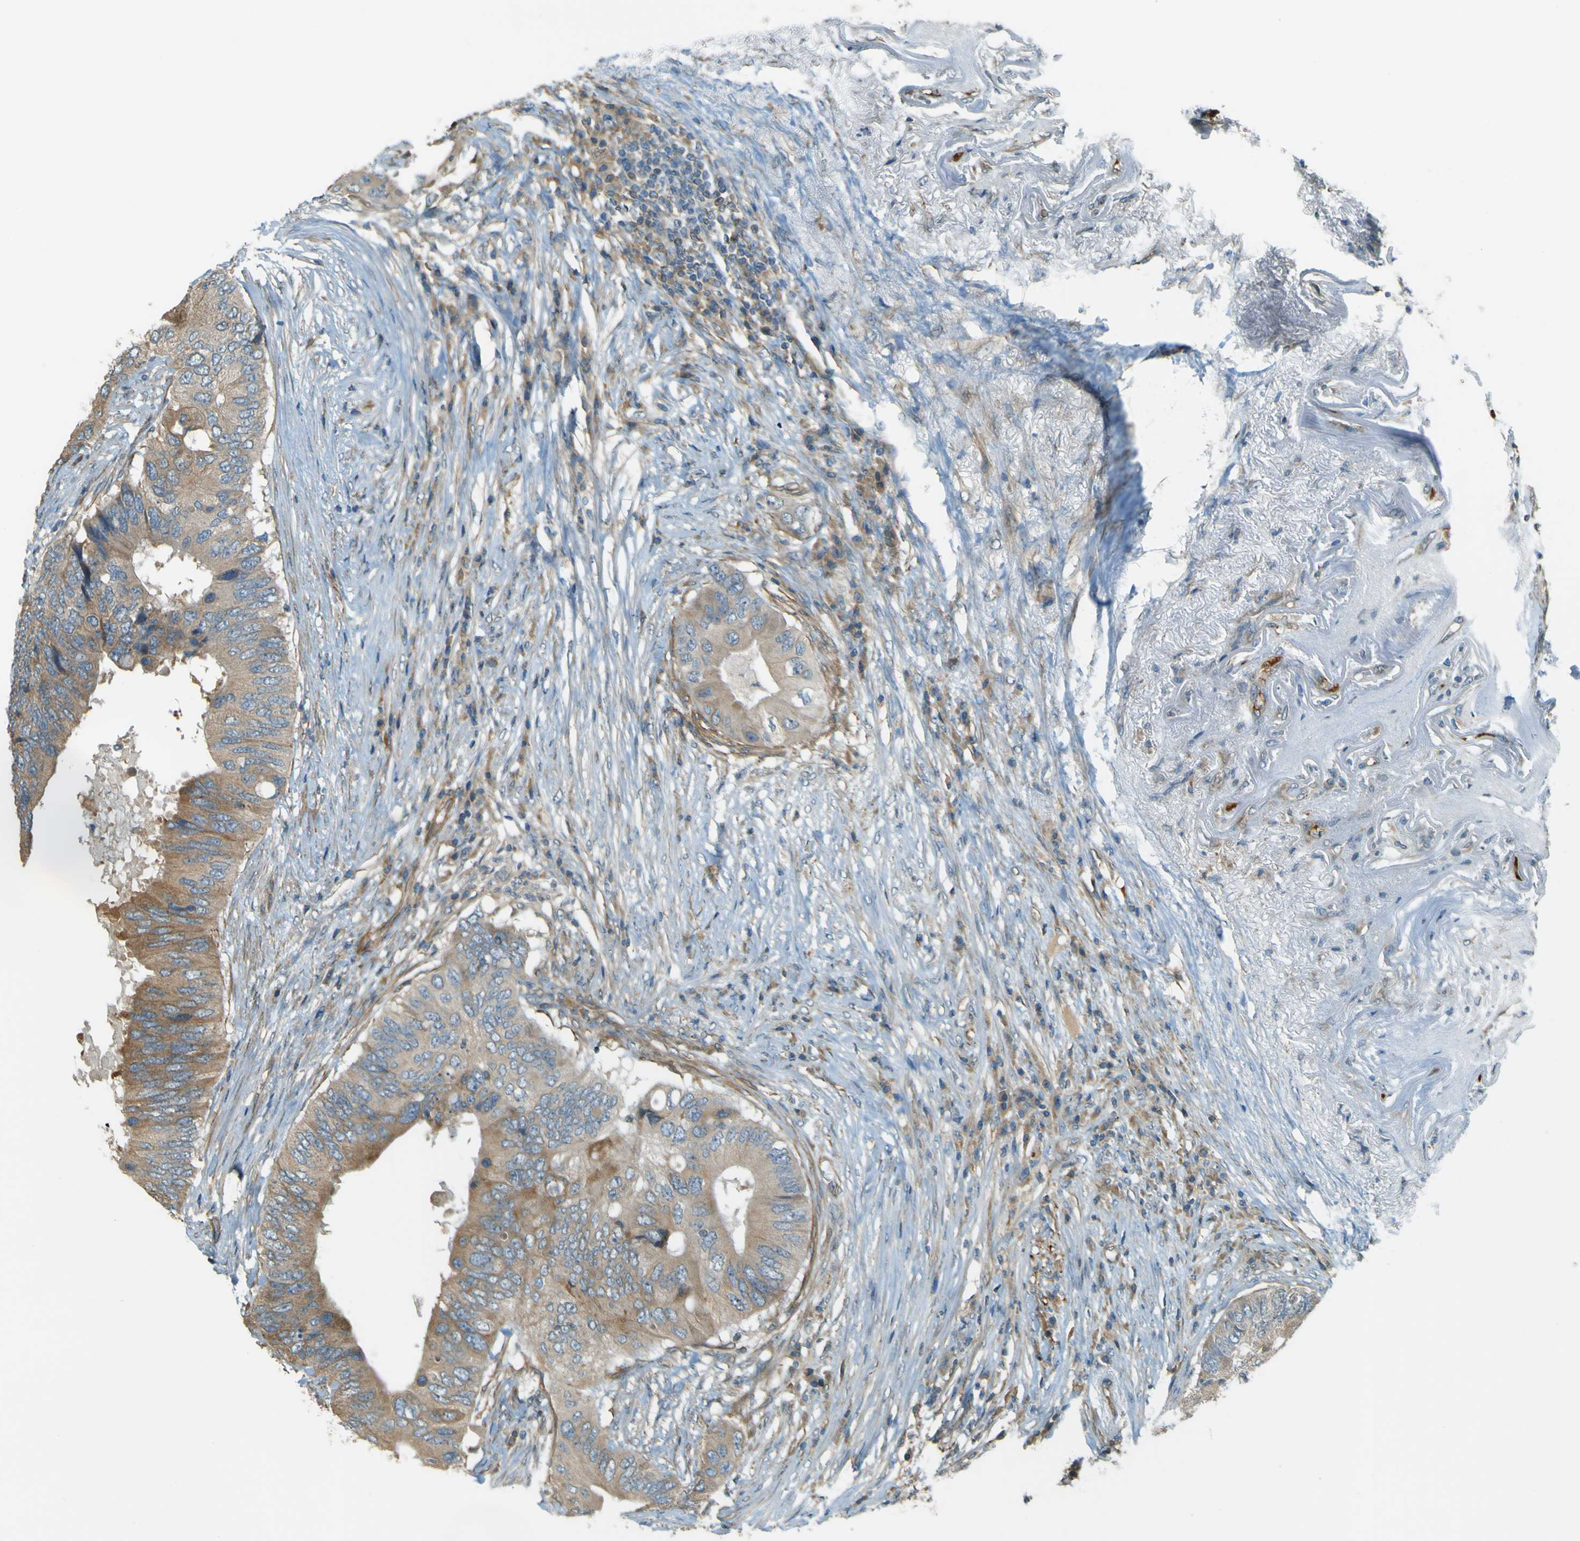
{"staining": {"intensity": "weak", "quantity": ">75%", "location": "cytoplasmic/membranous"}, "tissue": "colorectal cancer", "cell_type": "Tumor cells", "image_type": "cancer", "snomed": [{"axis": "morphology", "description": "Adenocarcinoma, NOS"}, {"axis": "topography", "description": "Colon"}], "caption": "The immunohistochemical stain highlights weak cytoplasmic/membranous staining in tumor cells of colorectal adenocarcinoma tissue. Nuclei are stained in blue.", "gene": "LPCAT1", "patient": {"sex": "male", "age": 71}}